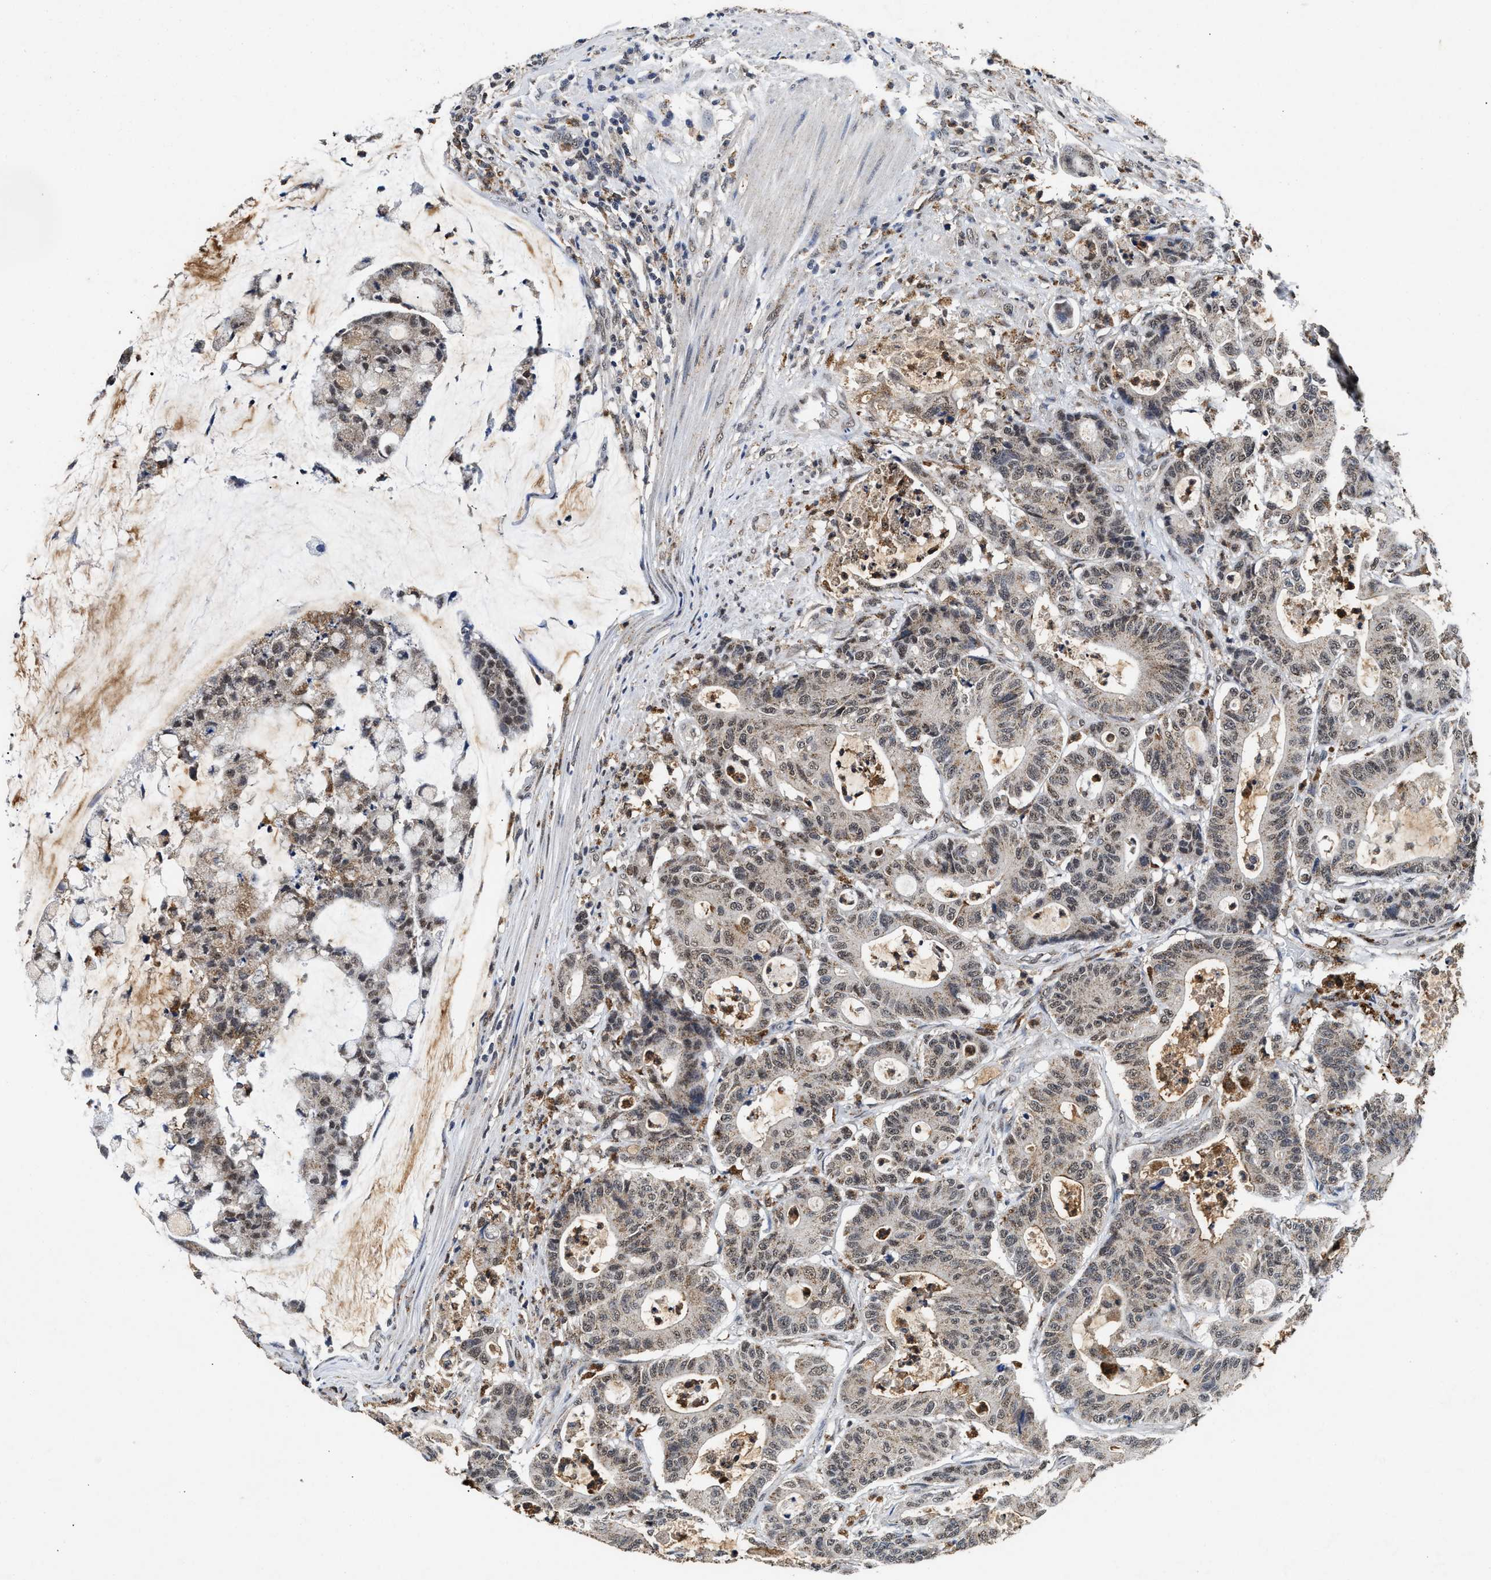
{"staining": {"intensity": "weak", "quantity": ">75%", "location": "nuclear"}, "tissue": "colorectal cancer", "cell_type": "Tumor cells", "image_type": "cancer", "snomed": [{"axis": "morphology", "description": "Adenocarcinoma, NOS"}, {"axis": "topography", "description": "Colon"}], "caption": "Immunohistochemical staining of colorectal cancer (adenocarcinoma) displays low levels of weak nuclear positivity in about >75% of tumor cells.", "gene": "ACOX1", "patient": {"sex": "female", "age": 84}}